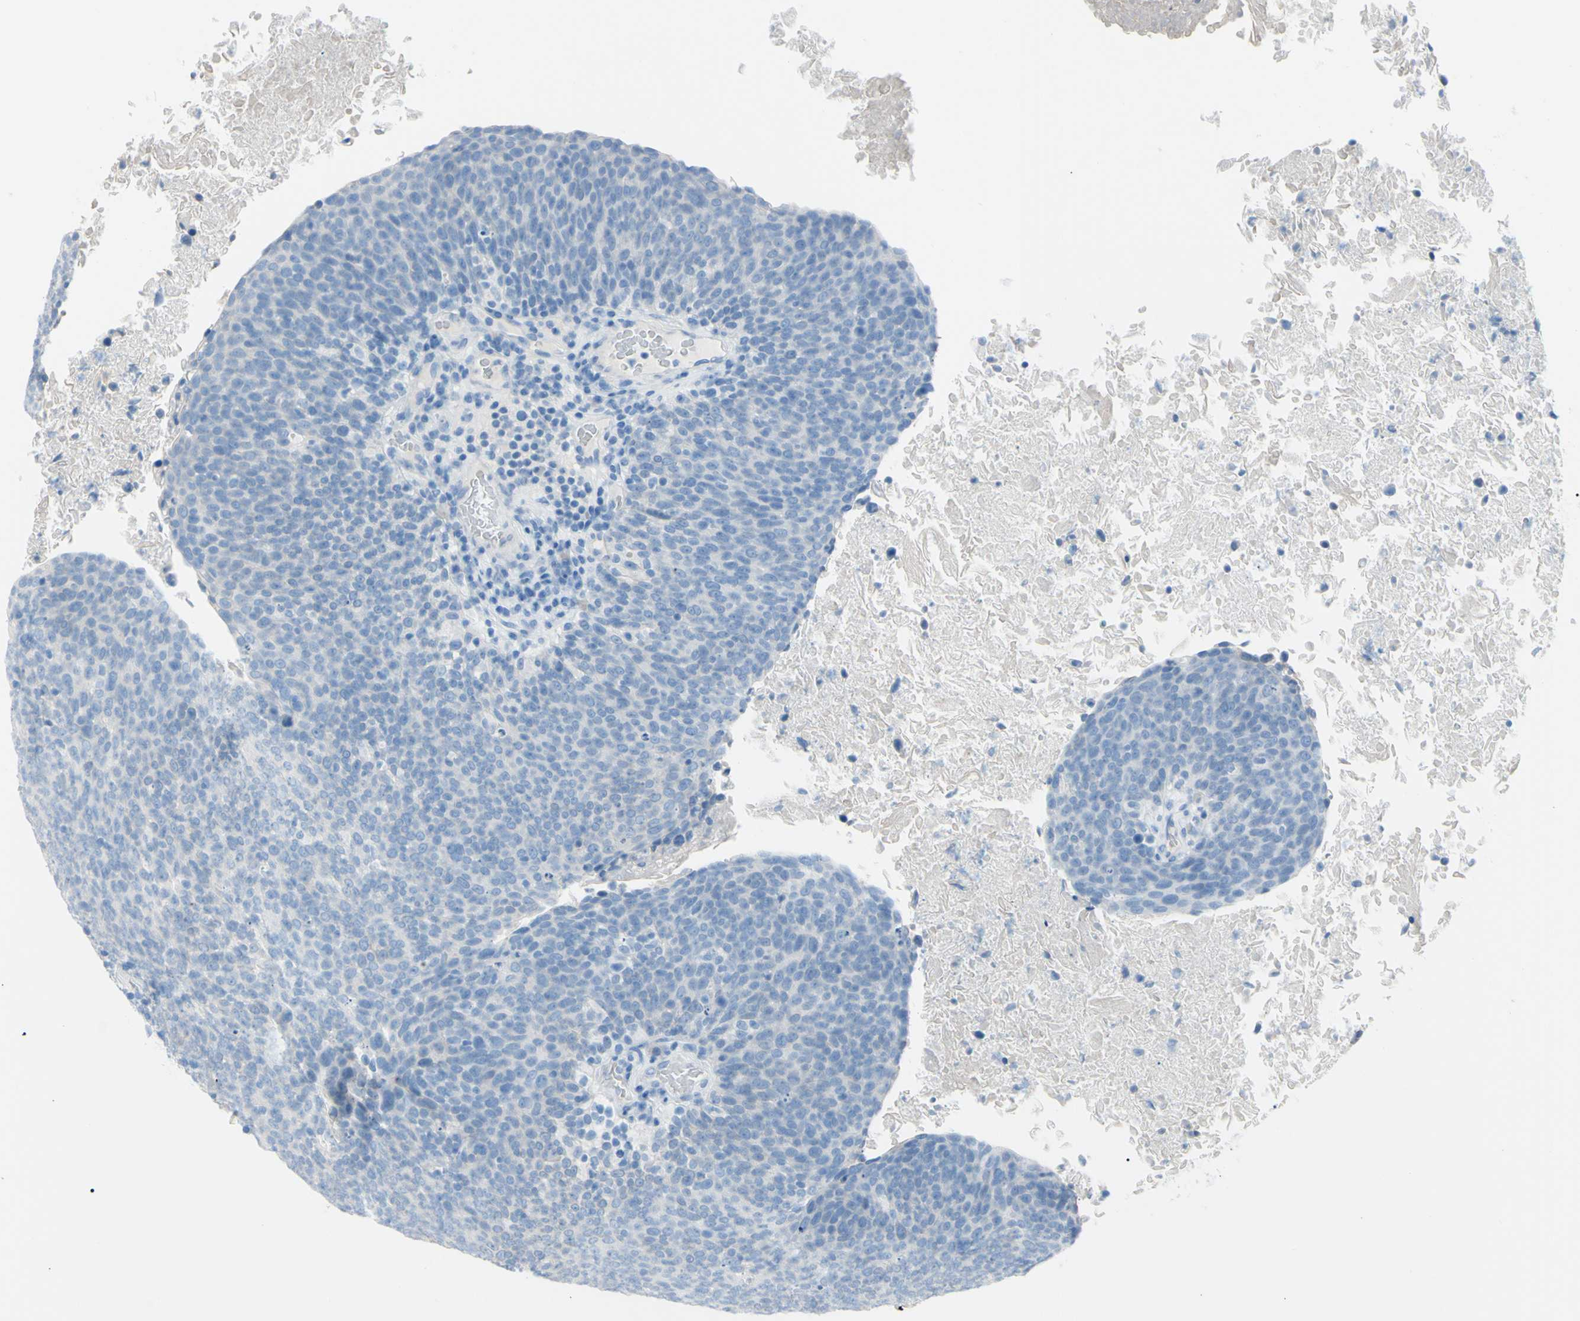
{"staining": {"intensity": "negative", "quantity": "none", "location": "none"}, "tissue": "head and neck cancer", "cell_type": "Tumor cells", "image_type": "cancer", "snomed": [{"axis": "morphology", "description": "Squamous cell carcinoma, NOS"}, {"axis": "morphology", "description": "Squamous cell carcinoma, metastatic, NOS"}, {"axis": "topography", "description": "Lymph node"}, {"axis": "topography", "description": "Head-Neck"}], "caption": "DAB (3,3'-diaminobenzidine) immunohistochemical staining of head and neck cancer (metastatic squamous cell carcinoma) reveals no significant expression in tumor cells.", "gene": "TFPI2", "patient": {"sex": "male", "age": 62}}